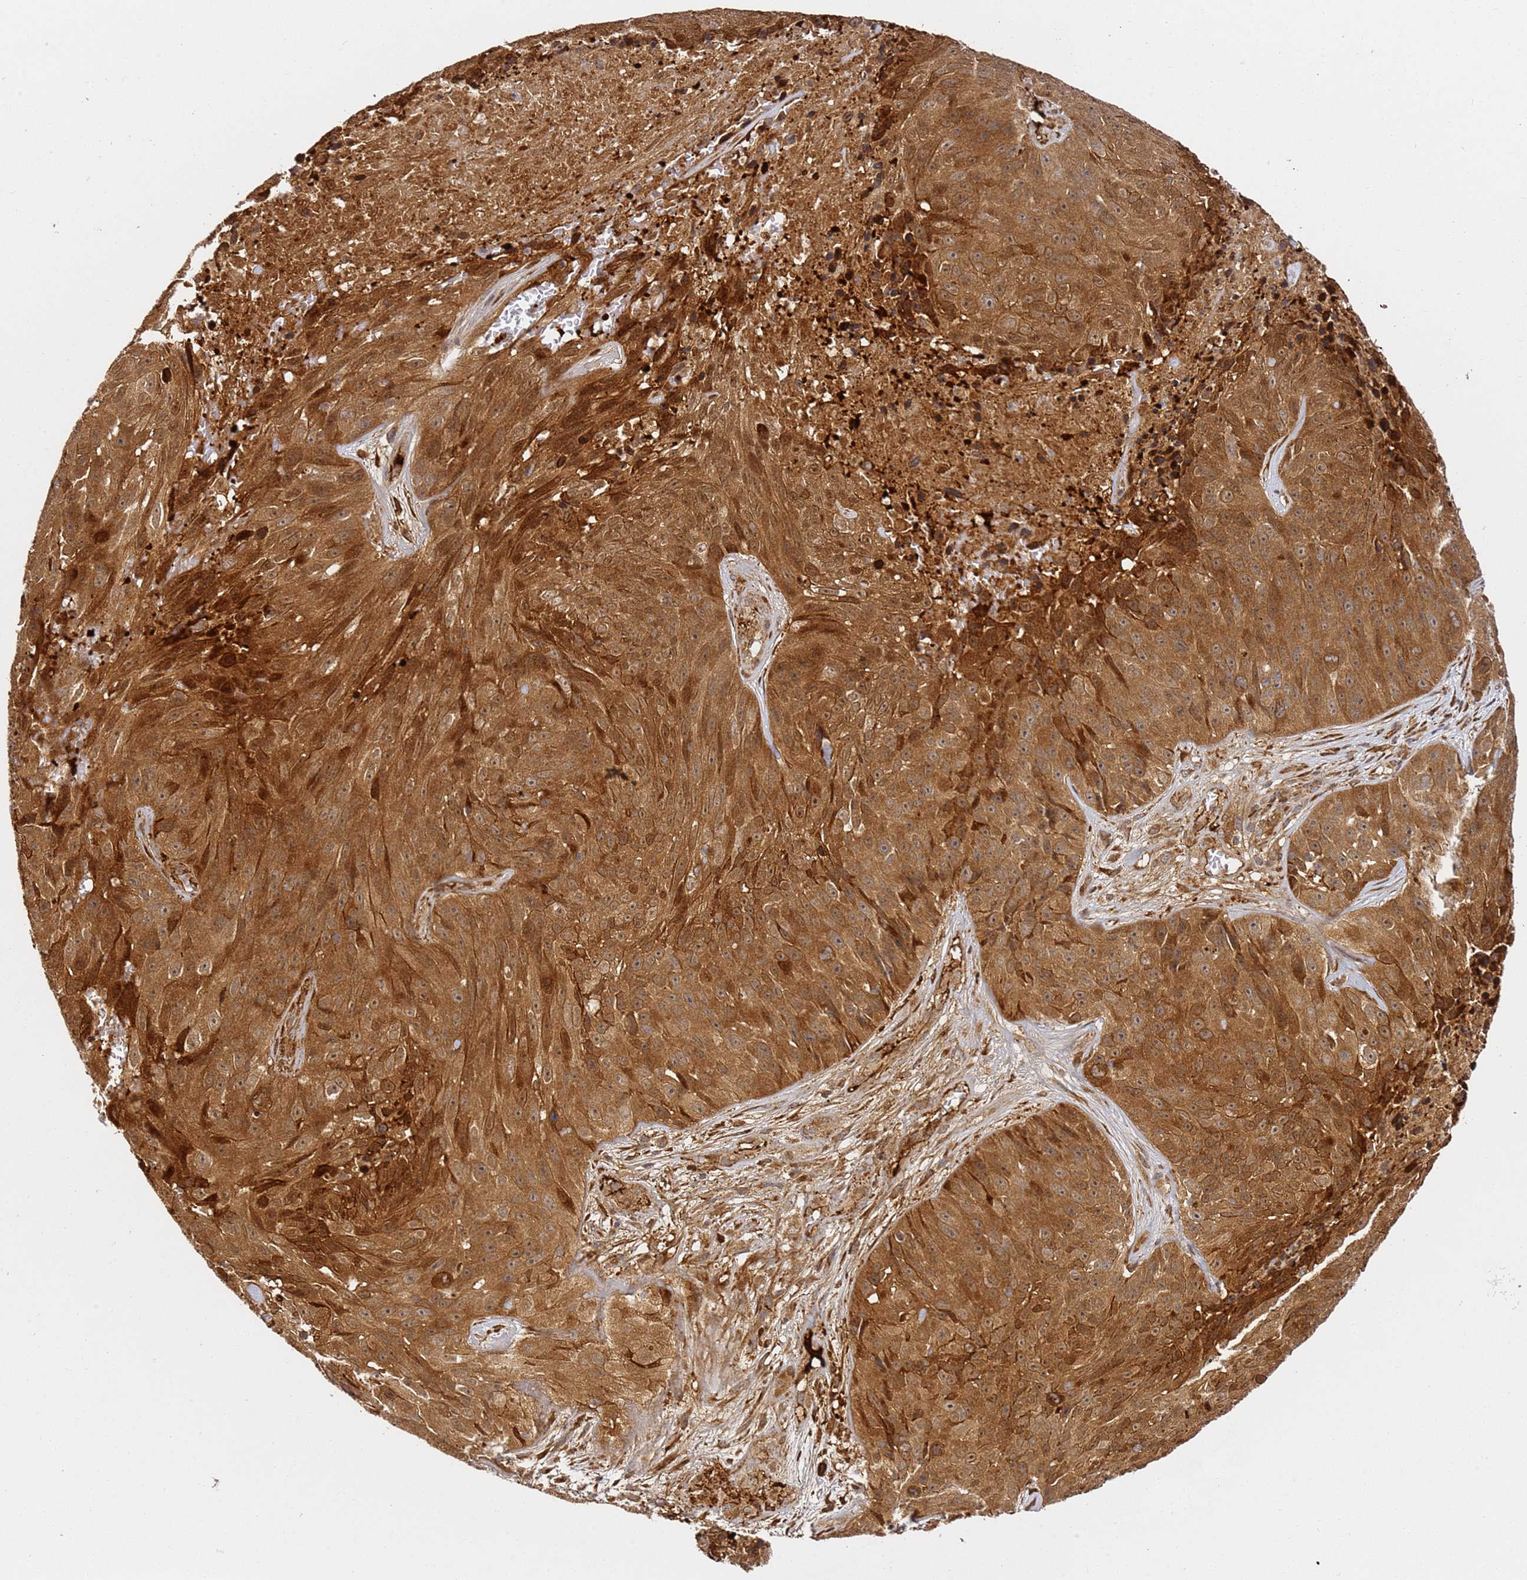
{"staining": {"intensity": "strong", "quantity": ">75%", "location": "cytoplasmic/membranous,nuclear"}, "tissue": "skin cancer", "cell_type": "Tumor cells", "image_type": "cancer", "snomed": [{"axis": "morphology", "description": "Squamous cell carcinoma, NOS"}, {"axis": "topography", "description": "Skin"}], "caption": "Skin cancer (squamous cell carcinoma) stained for a protein (brown) reveals strong cytoplasmic/membranous and nuclear positive expression in about >75% of tumor cells.", "gene": "SMOX", "patient": {"sex": "female", "age": 87}}